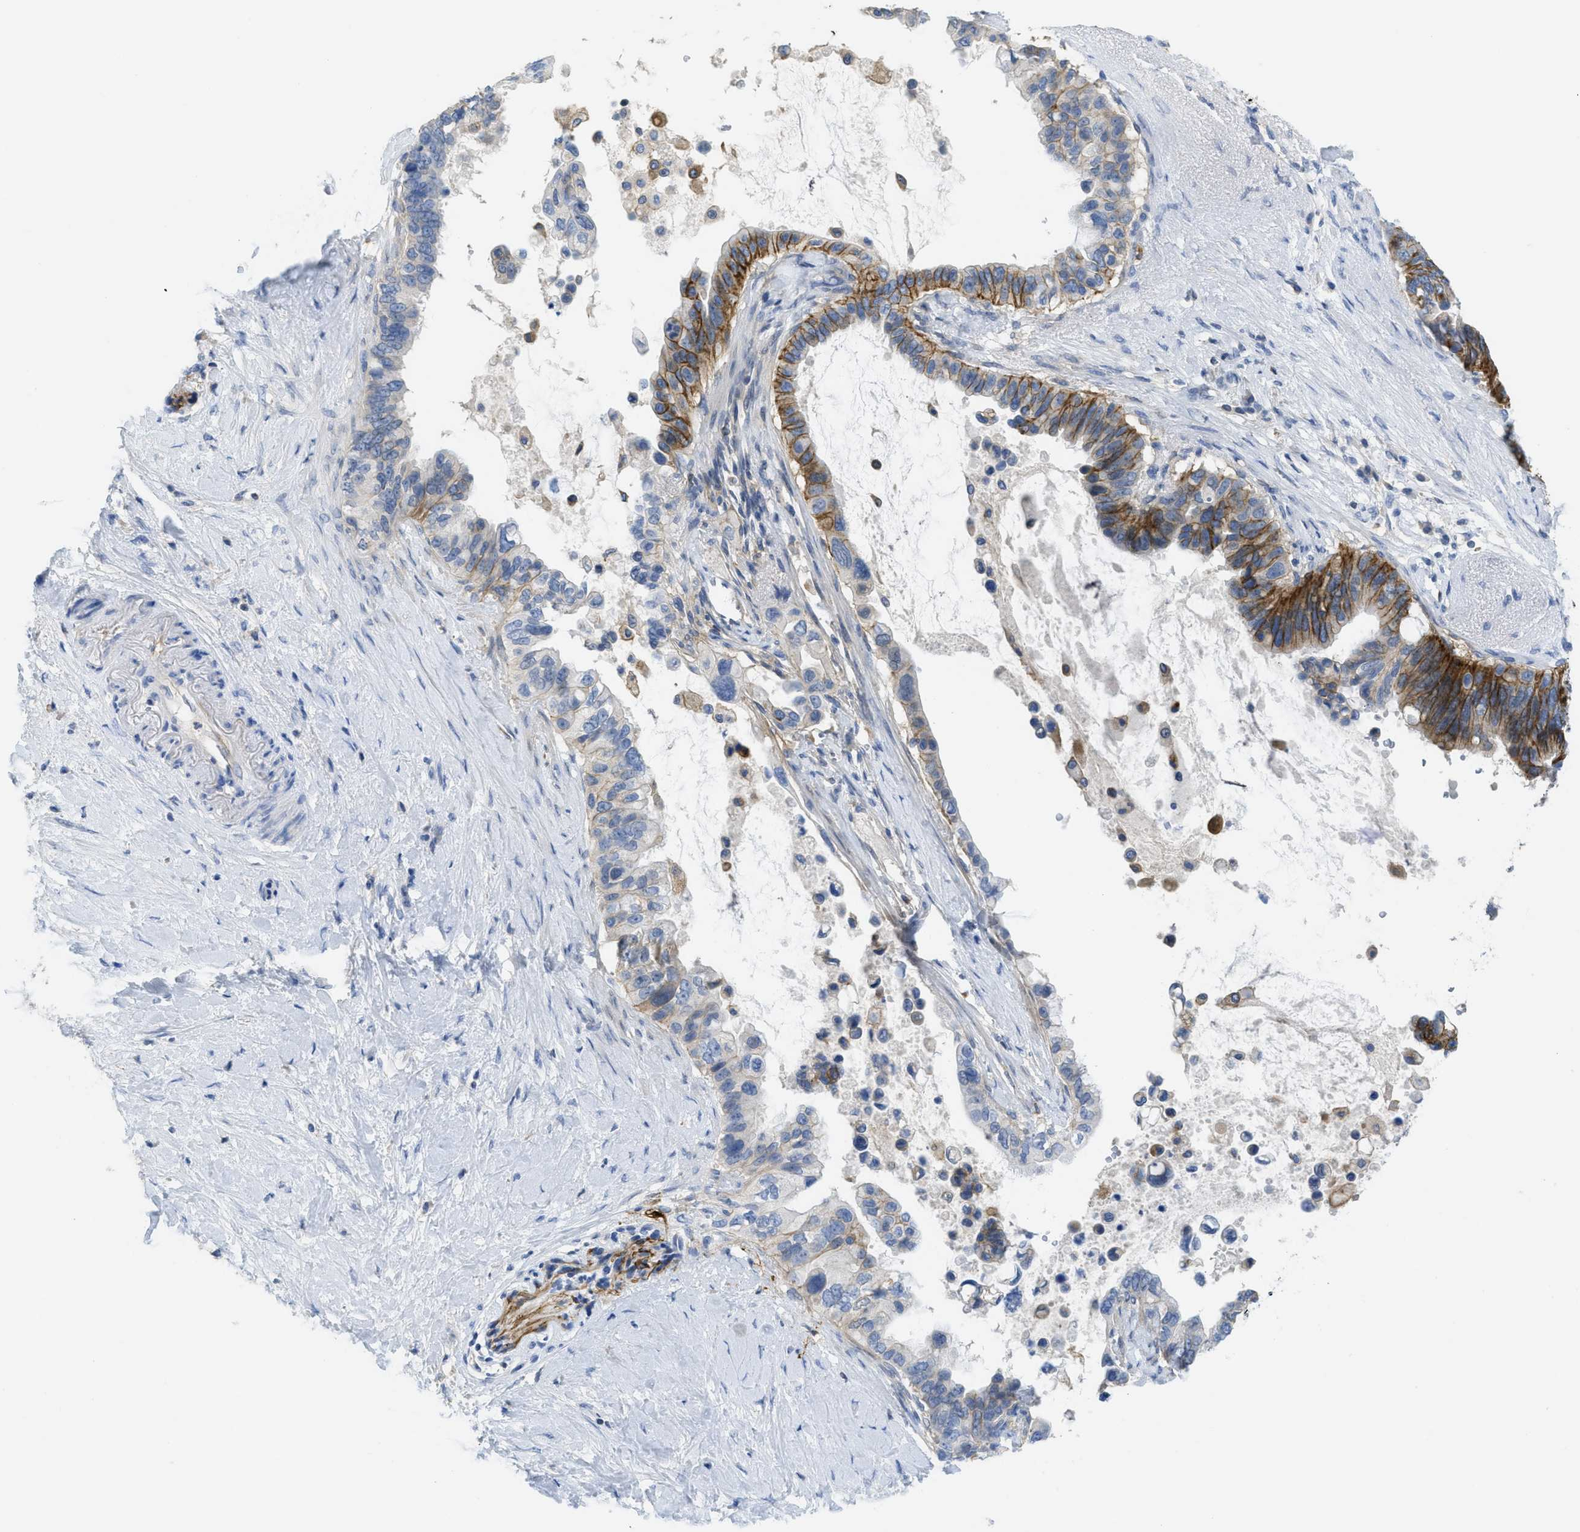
{"staining": {"intensity": "moderate", "quantity": "25%-75%", "location": "cytoplasmic/membranous"}, "tissue": "pancreatic cancer", "cell_type": "Tumor cells", "image_type": "cancer", "snomed": [{"axis": "morphology", "description": "Adenocarcinoma, NOS"}, {"axis": "topography", "description": "Pancreas"}], "caption": "Protein expression by immunohistochemistry (IHC) displays moderate cytoplasmic/membranous expression in approximately 25%-75% of tumor cells in pancreatic cancer. Using DAB (3,3'-diaminobenzidine) (brown) and hematoxylin (blue) stains, captured at high magnification using brightfield microscopy.", "gene": "CNNM4", "patient": {"sex": "female", "age": 56}}